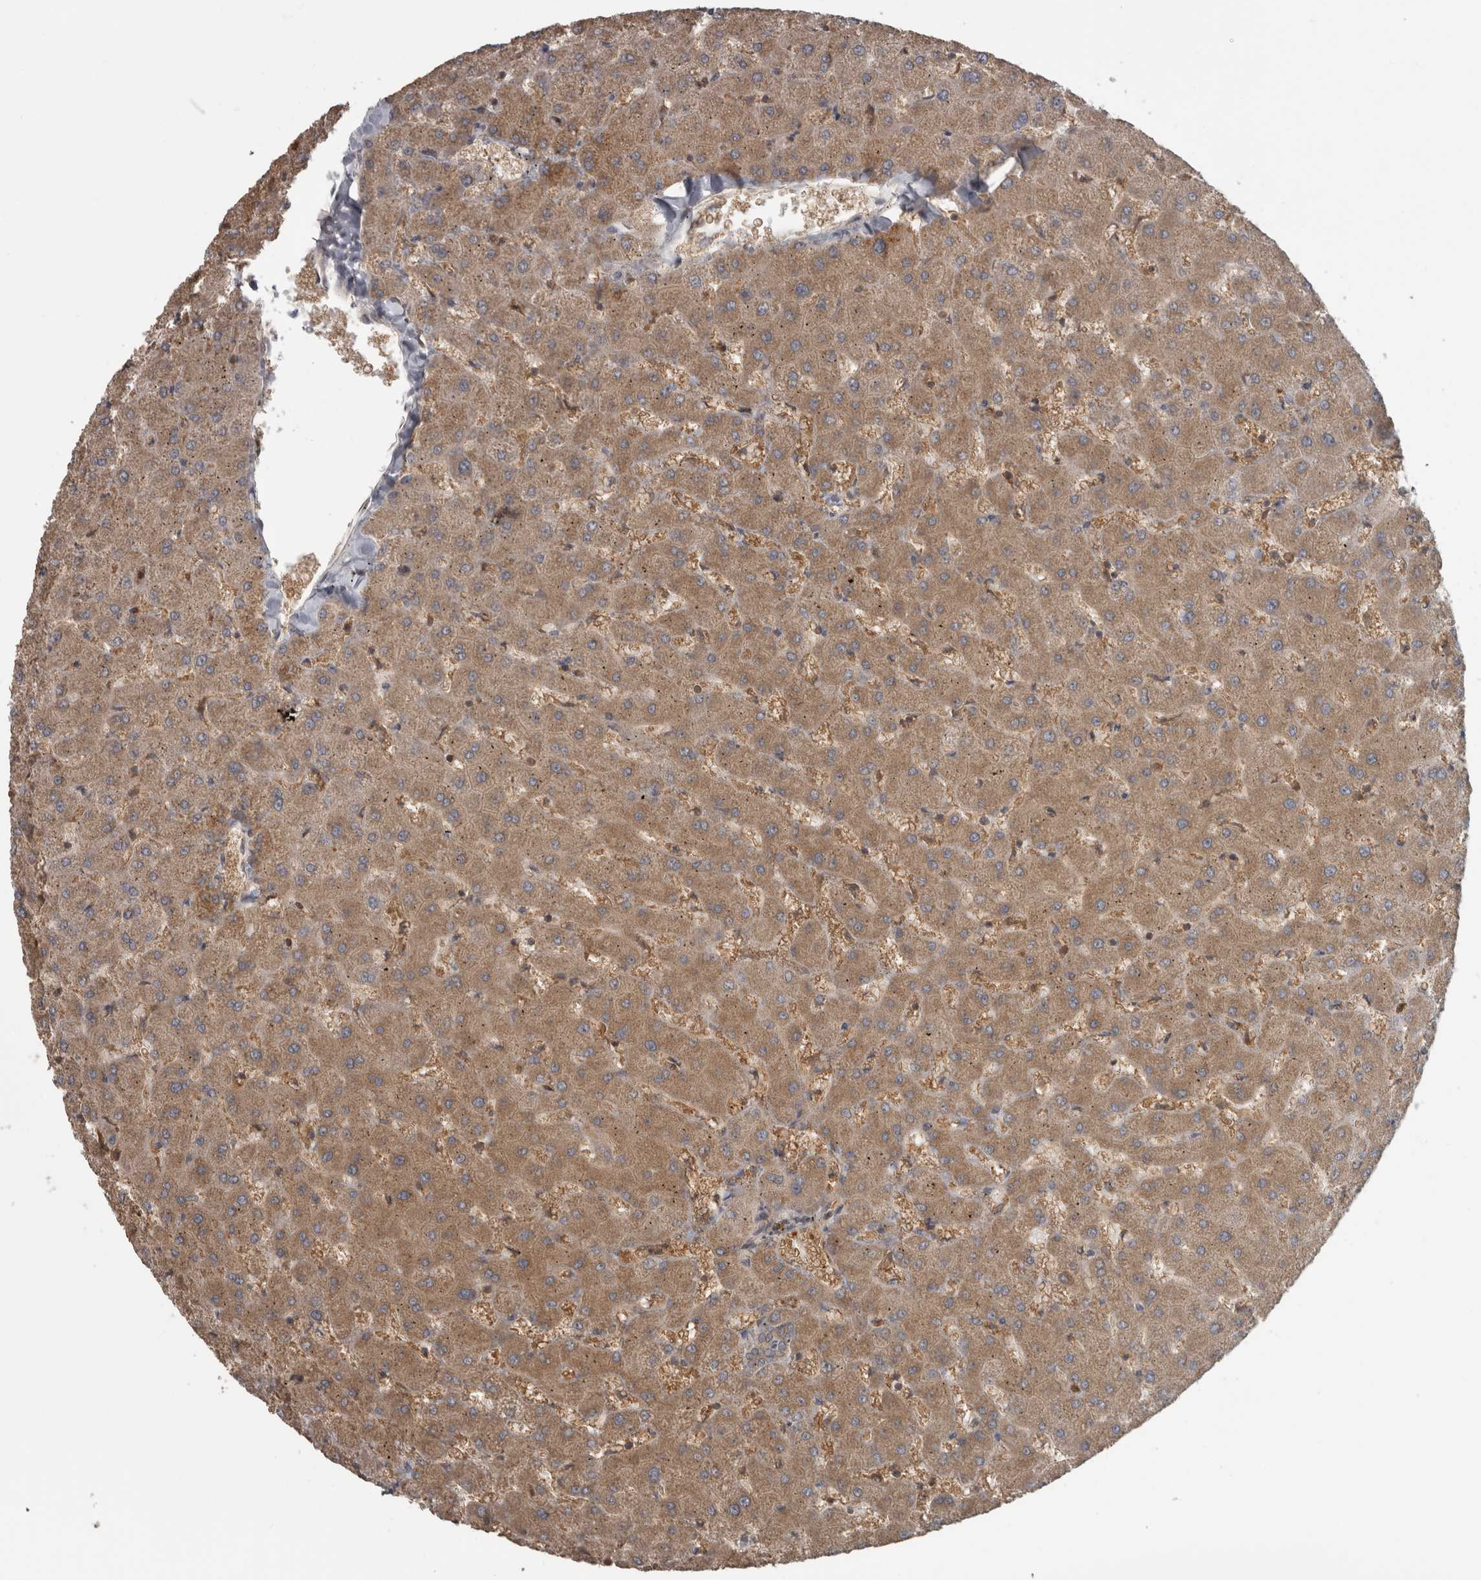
{"staining": {"intensity": "moderate", "quantity": ">75%", "location": "cytoplasmic/membranous"}, "tissue": "liver", "cell_type": "Cholangiocytes", "image_type": "normal", "snomed": [{"axis": "morphology", "description": "Normal tissue, NOS"}, {"axis": "topography", "description": "Liver"}], "caption": "An image showing moderate cytoplasmic/membranous positivity in approximately >75% of cholangiocytes in unremarkable liver, as visualized by brown immunohistochemical staining.", "gene": "MICU3", "patient": {"sex": "female", "age": 63}}